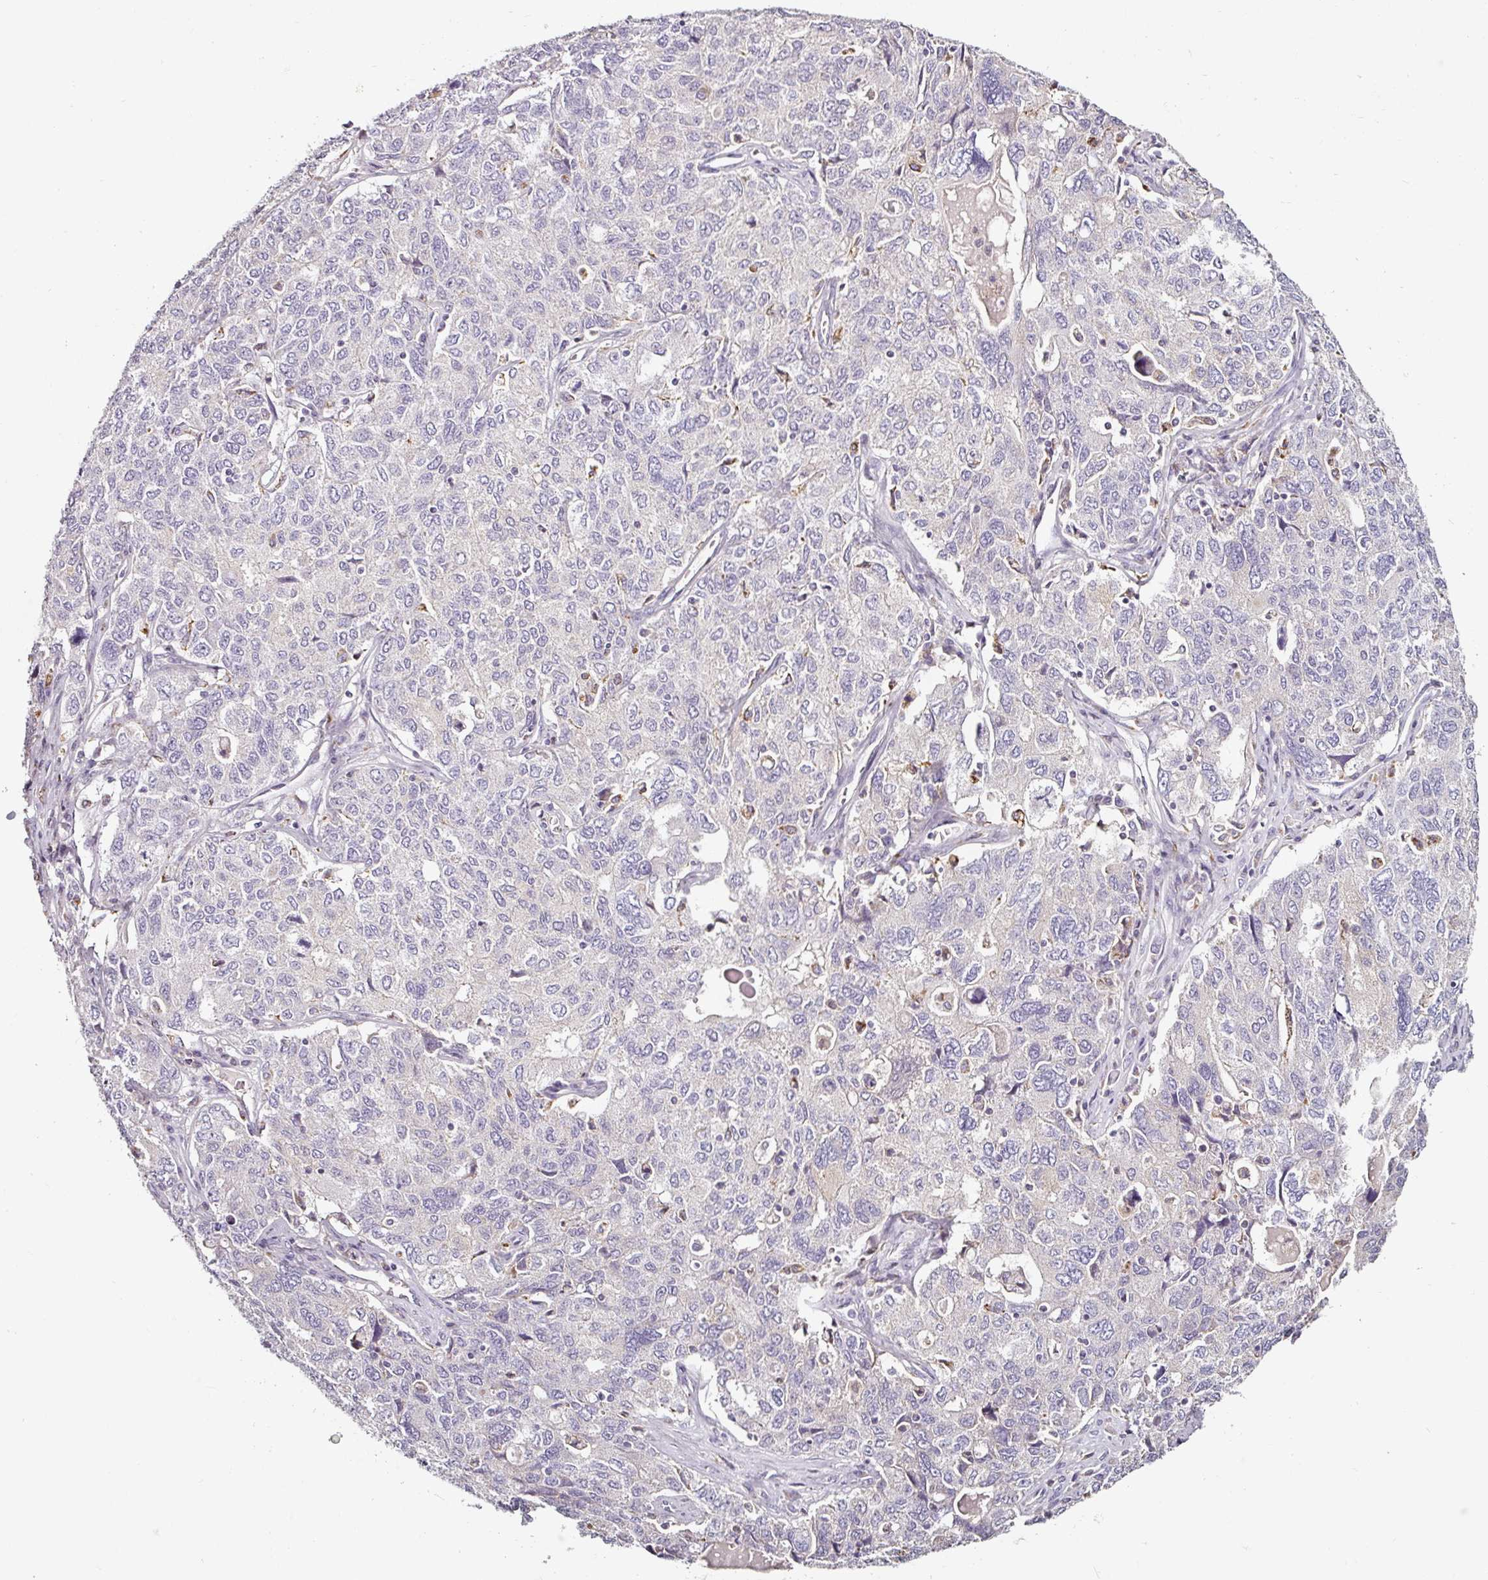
{"staining": {"intensity": "negative", "quantity": "none", "location": "none"}, "tissue": "ovarian cancer", "cell_type": "Tumor cells", "image_type": "cancer", "snomed": [{"axis": "morphology", "description": "Carcinoma, endometroid"}, {"axis": "topography", "description": "Ovary"}], "caption": "Ovarian cancer (endometroid carcinoma) was stained to show a protein in brown. There is no significant positivity in tumor cells.", "gene": "CAP2", "patient": {"sex": "female", "age": 62}}